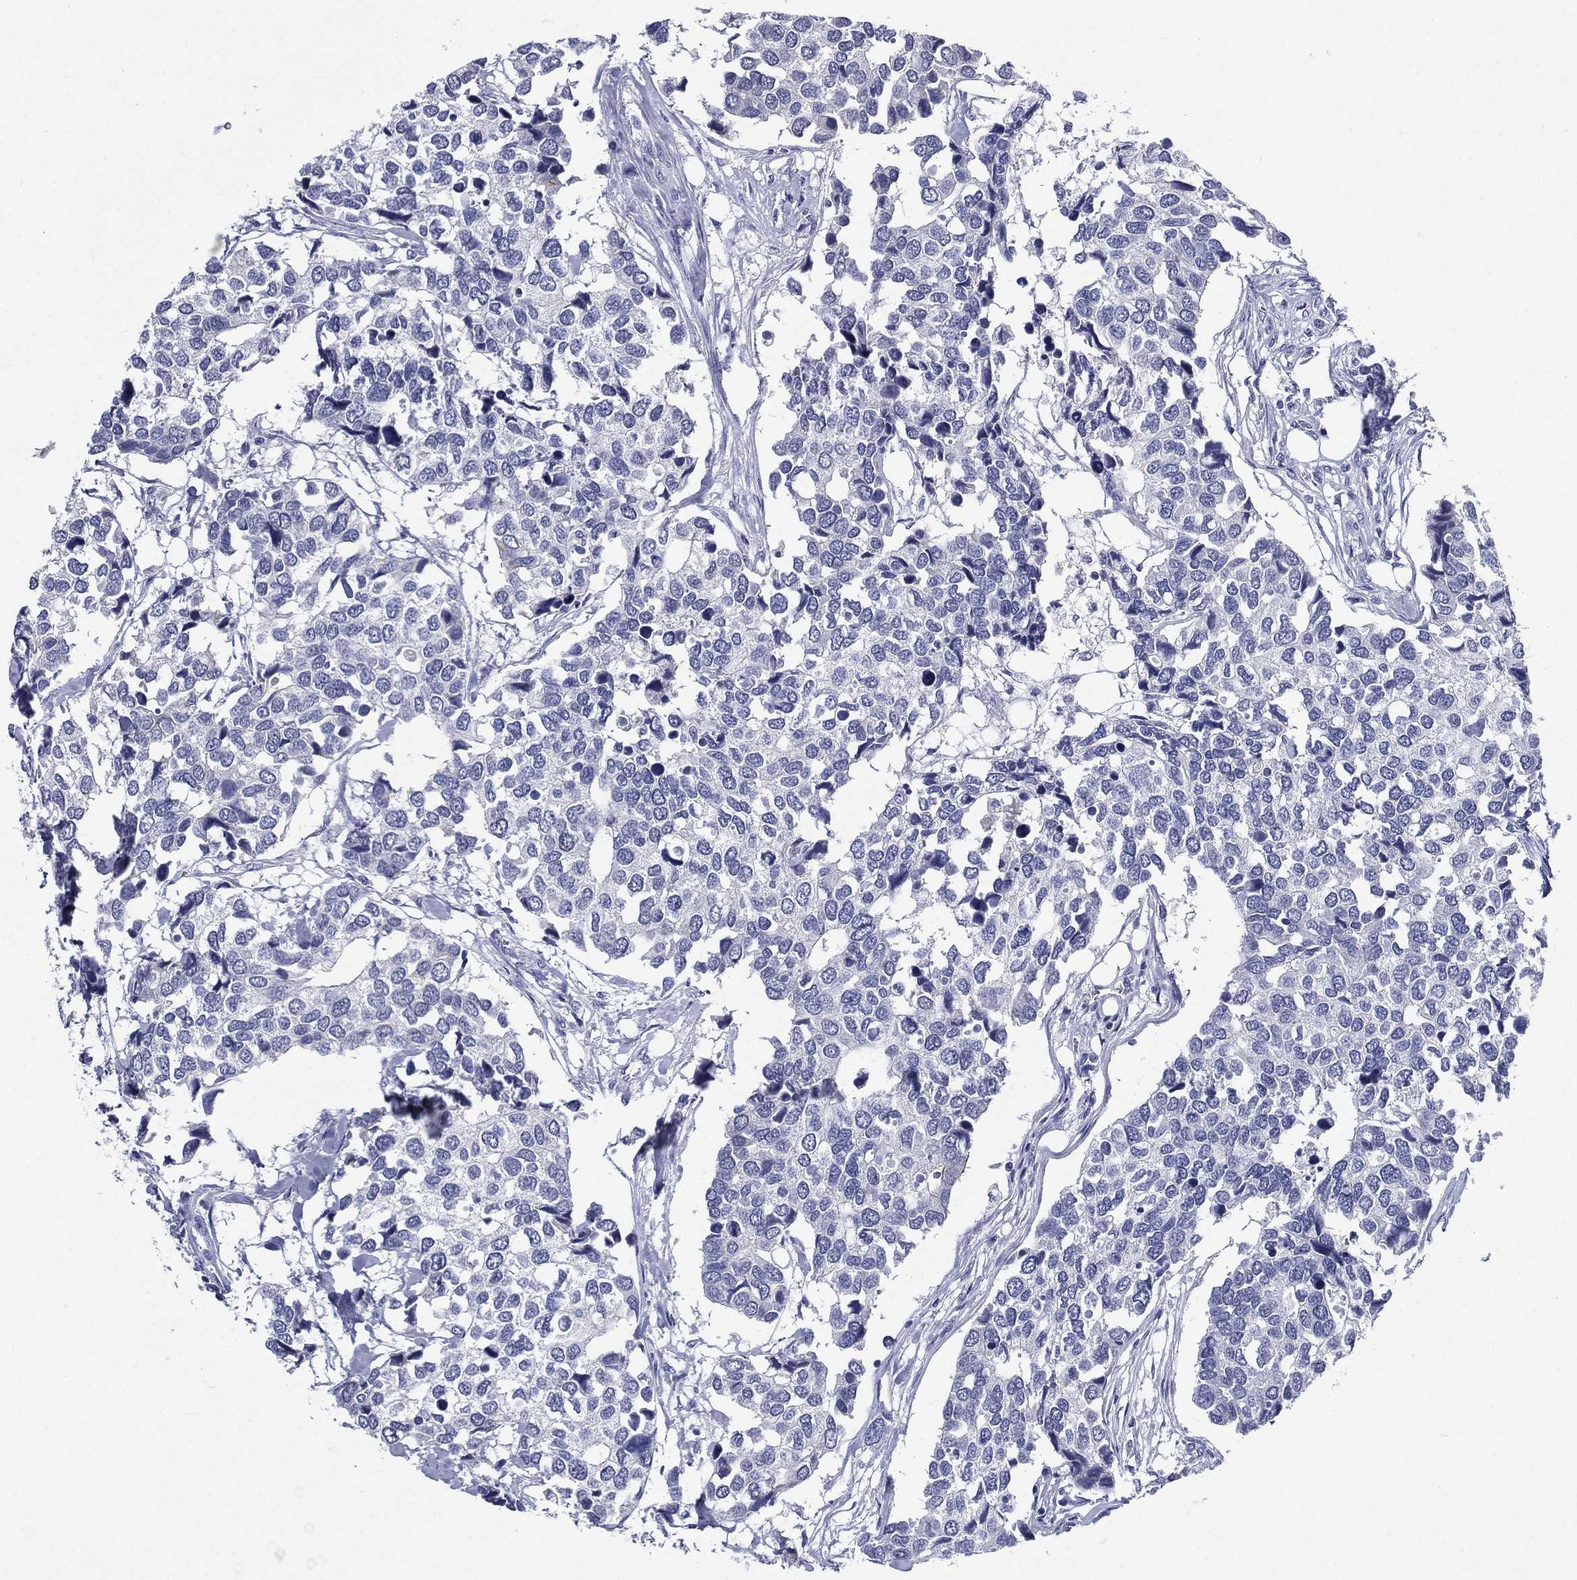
{"staining": {"intensity": "negative", "quantity": "none", "location": "none"}, "tissue": "breast cancer", "cell_type": "Tumor cells", "image_type": "cancer", "snomed": [{"axis": "morphology", "description": "Duct carcinoma"}, {"axis": "topography", "description": "Breast"}], "caption": "Immunohistochemistry of breast cancer (infiltrating ductal carcinoma) reveals no positivity in tumor cells. (DAB immunohistochemistry (IHC) with hematoxylin counter stain).", "gene": "TGM1", "patient": {"sex": "female", "age": 83}}